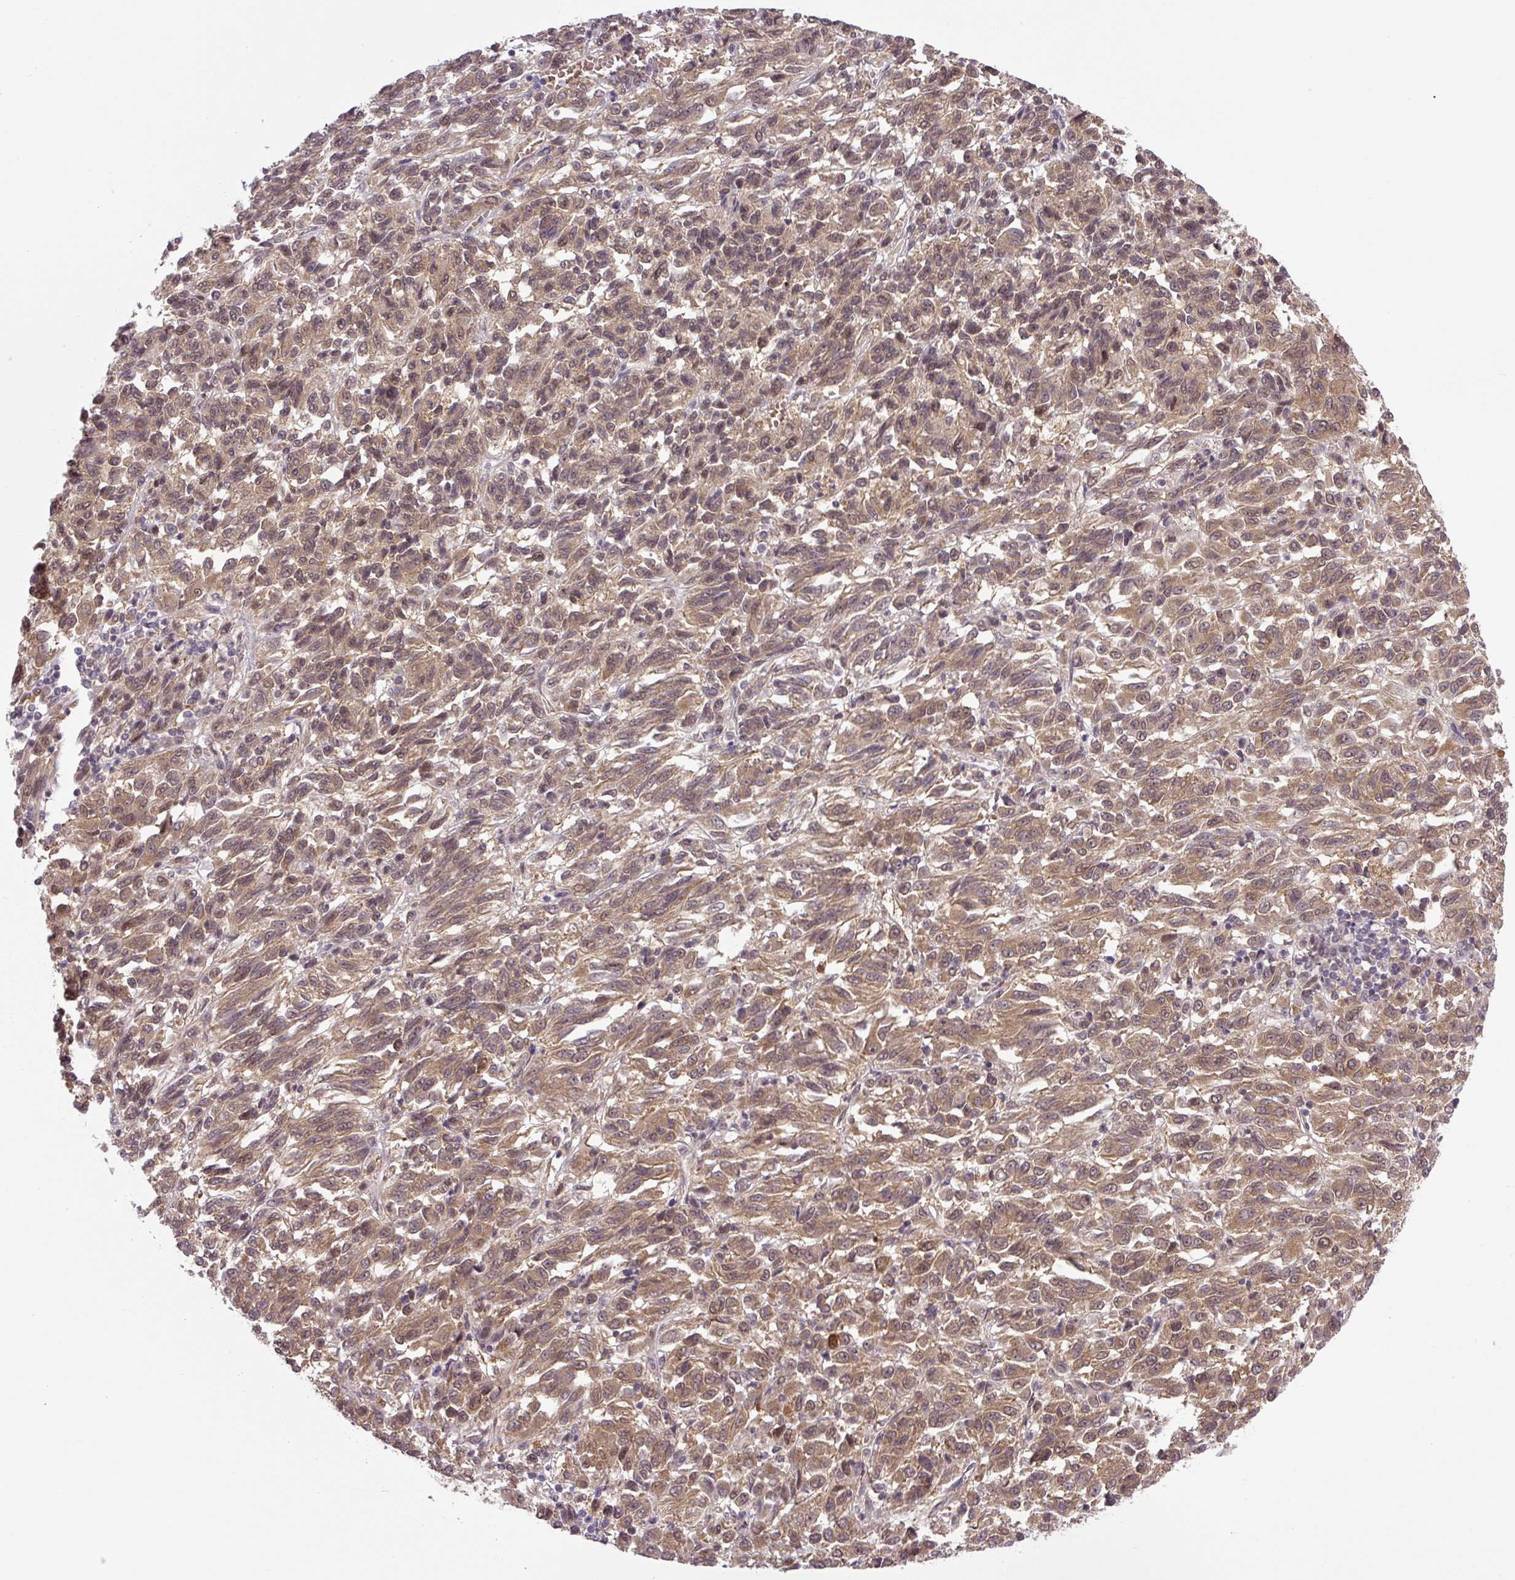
{"staining": {"intensity": "moderate", "quantity": ">75%", "location": "cytoplasmic/membranous,nuclear"}, "tissue": "melanoma", "cell_type": "Tumor cells", "image_type": "cancer", "snomed": [{"axis": "morphology", "description": "Malignant melanoma, Metastatic site"}, {"axis": "topography", "description": "Lung"}], "caption": "DAB immunohistochemical staining of human melanoma displays moderate cytoplasmic/membranous and nuclear protein expression in approximately >75% of tumor cells.", "gene": "SGTA", "patient": {"sex": "male", "age": 64}}